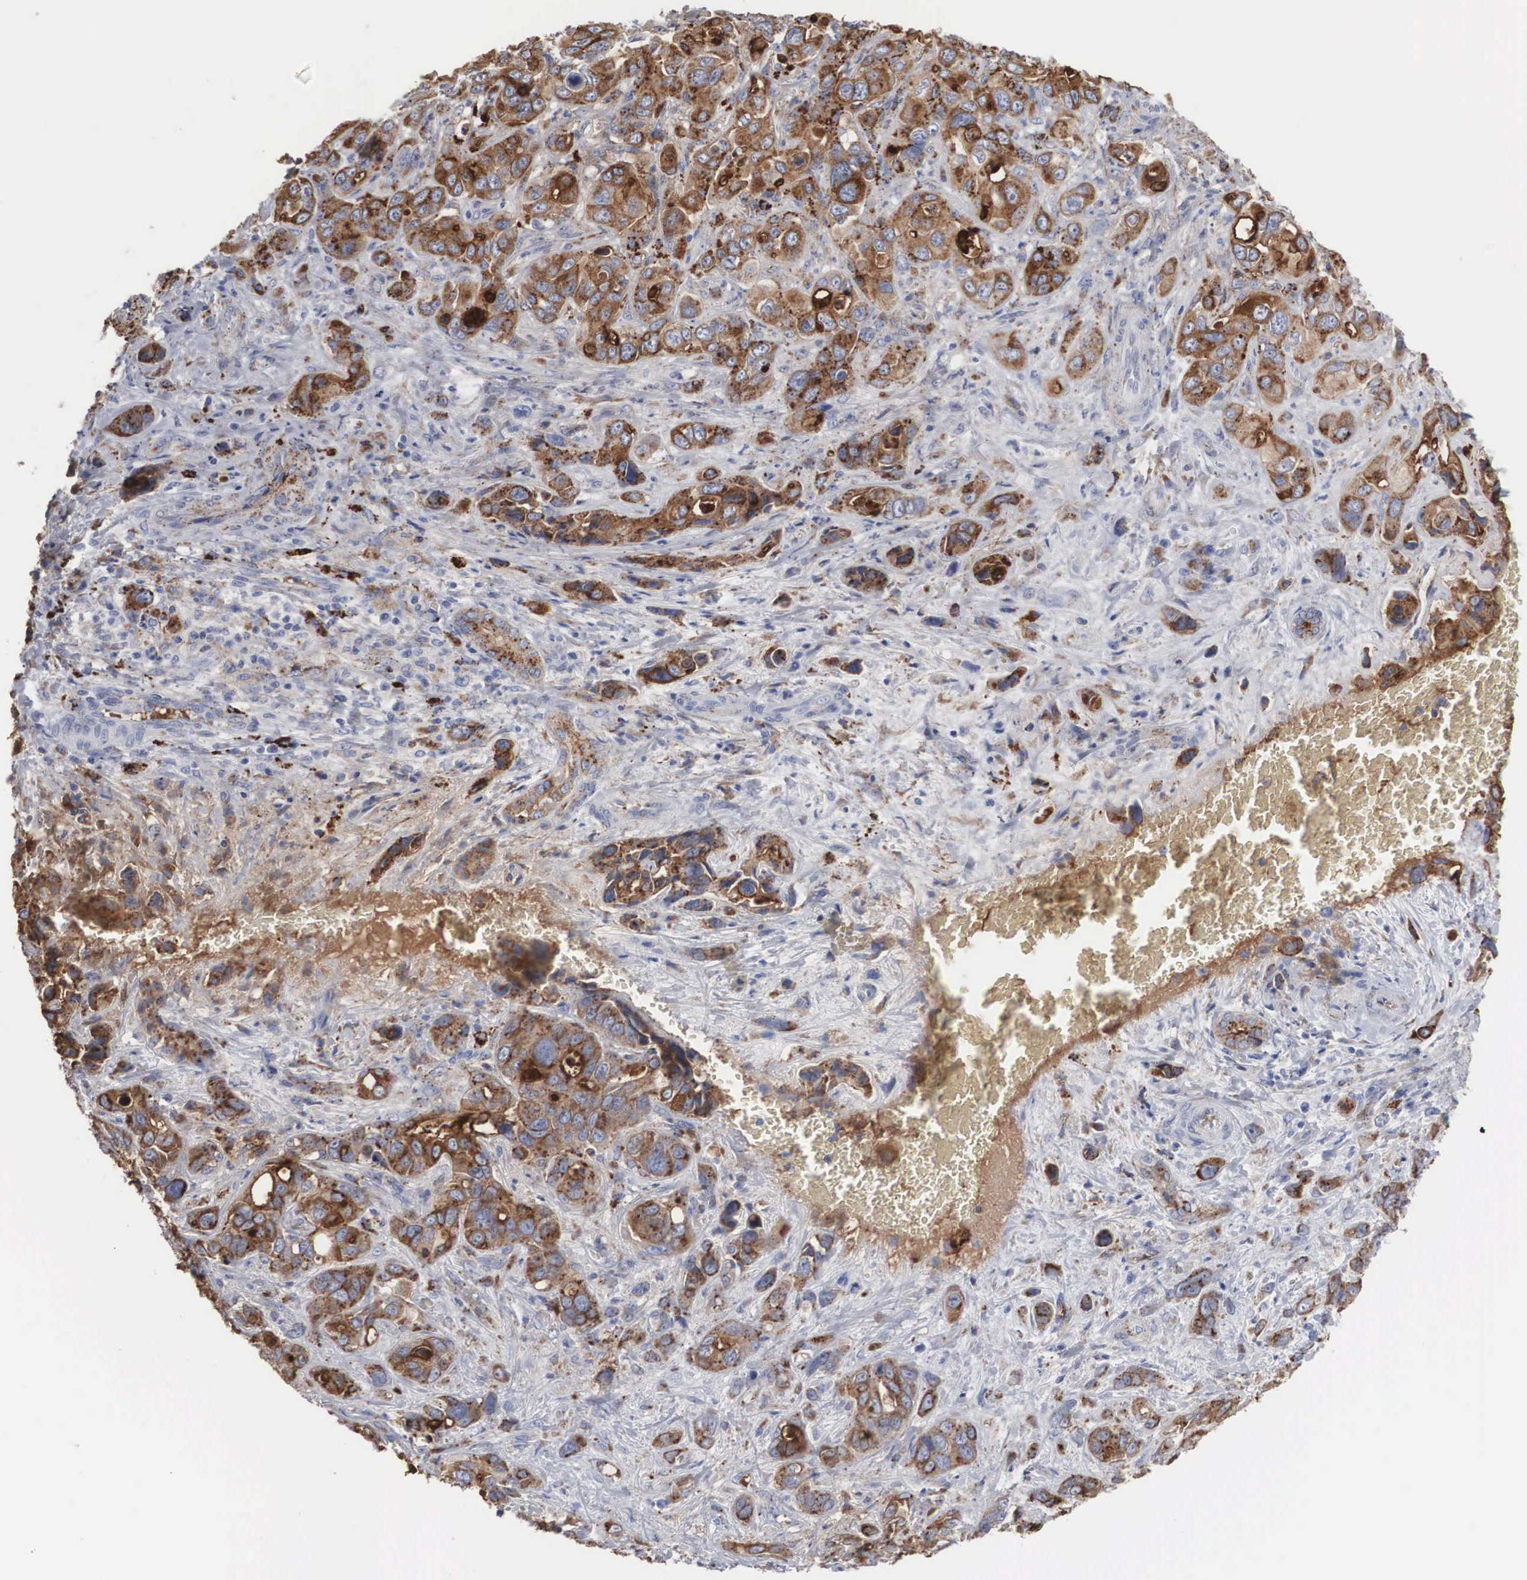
{"staining": {"intensity": "strong", "quantity": ">75%", "location": "cytoplasmic/membranous"}, "tissue": "liver cancer", "cell_type": "Tumor cells", "image_type": "cancer", "snomed": [{"axis": "morphology", "description": "Cholangiocarcinoma"}, {"axis": "topography", "description": "Liver"}], "caption": "Liver cholangiocarcinoma was stained to show a protein in brown. There is high levels of strong cytoplasmic/membranous staining in about >75% of tumor cells. (DAB (3,3'-diaminobenzidine) IHC with brightfield microscopy, high magnification).", "gene": "LGALS3BP", "patient": {"sex": "female", "age": 79}}